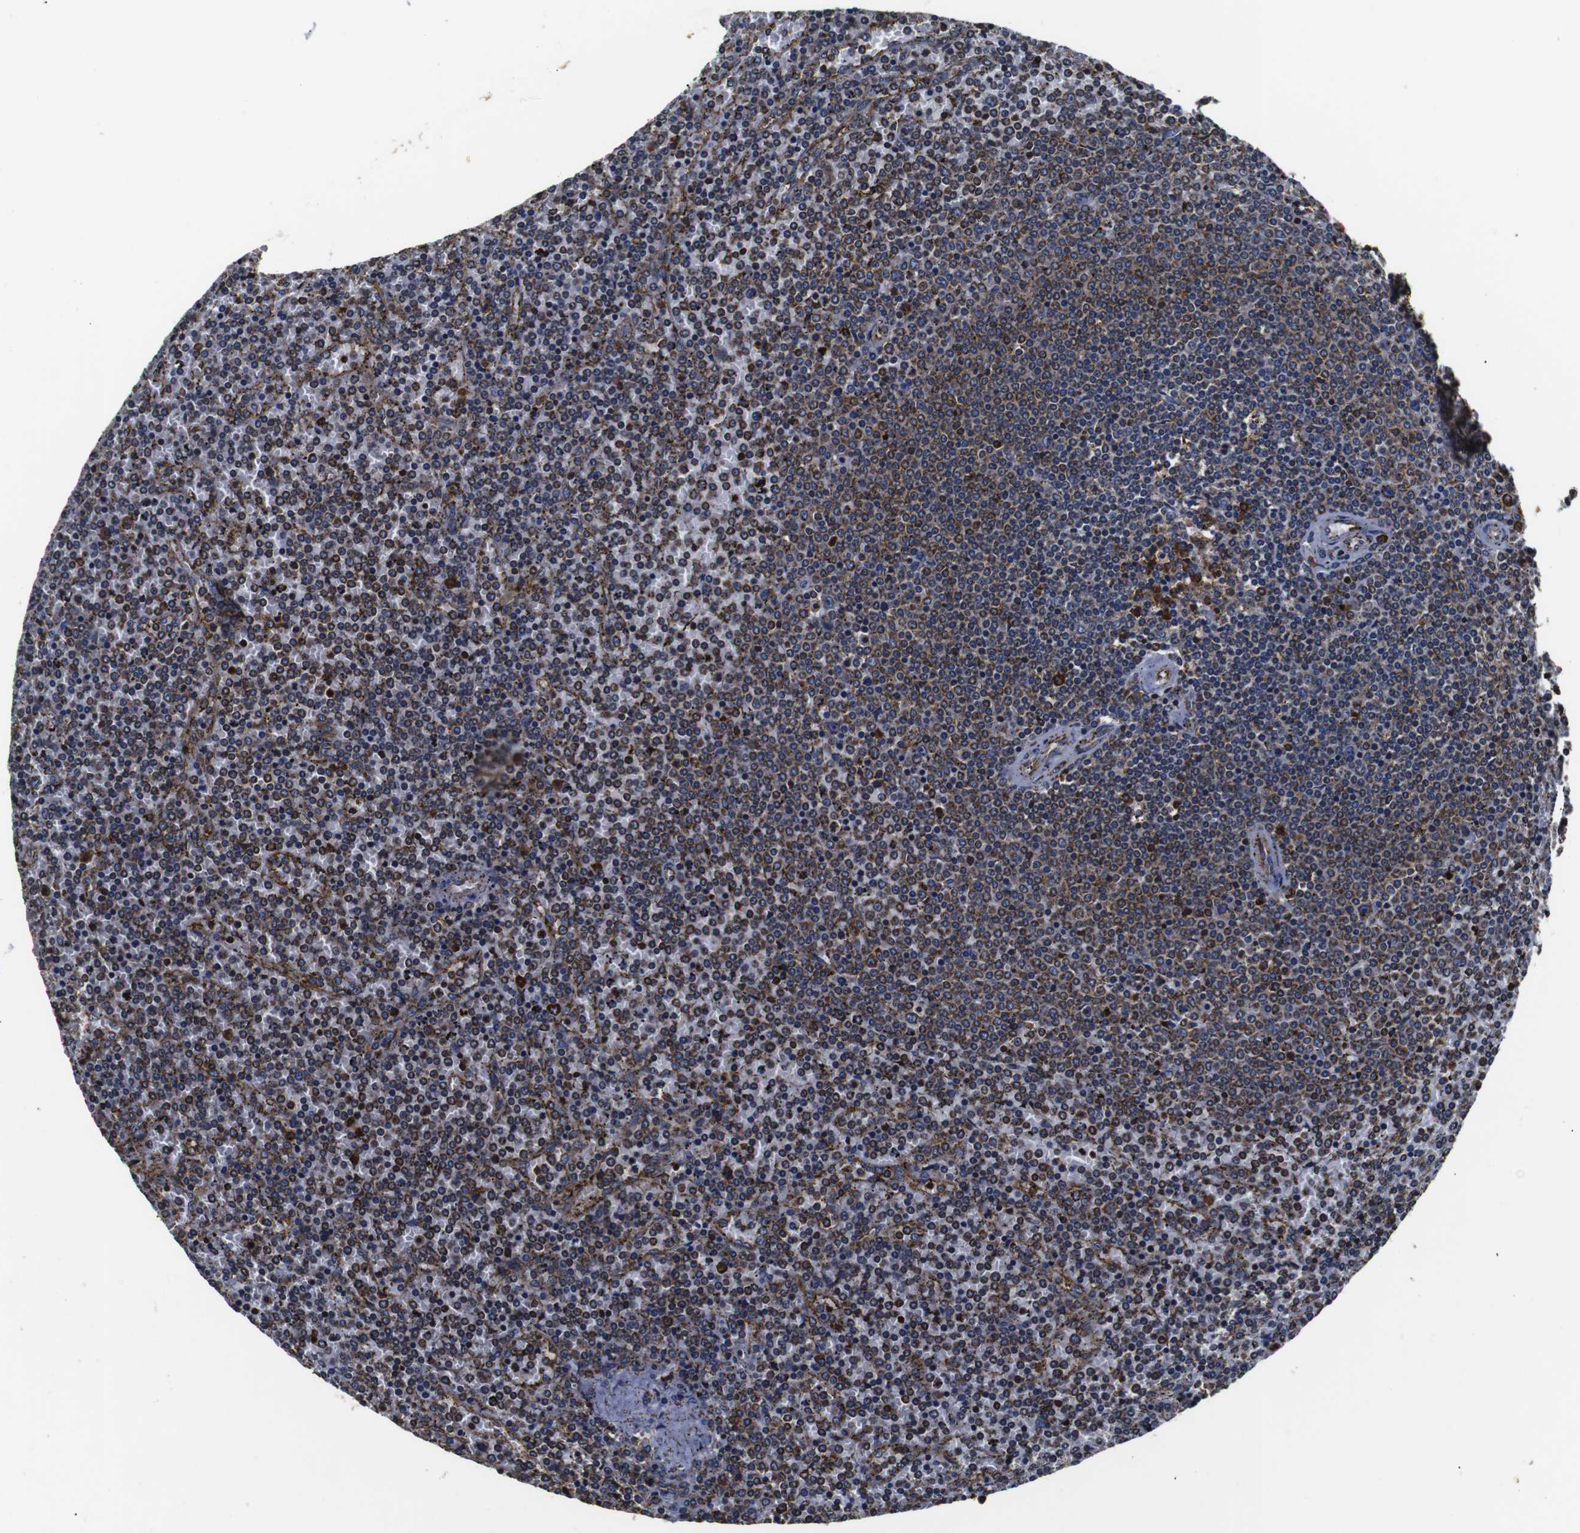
{"staining": {"intensity": "moderate", "quantity": "25%-75%", "location": "cytoplasmic/membranous"}, "tissue": "lymphoma", "cell_type": "Tumor cells", "image_type": "cancer", "snomed": [{"axis": "morphology", "description": "Malignant lymphoma, non-Hodgkin's type, Low grade"}, {"axis": "topography", "description": "Spleen"}], "caption": "Moderate cytoplasmic/membranous positivity for a protein is appreciated in approximately 25%-75% of tumor cells of low-grade malignant lymphoma, non-Hodgkin's type using IHC.", "gene": "HHIP", "patient": {"sex": "female", "age": 77}}